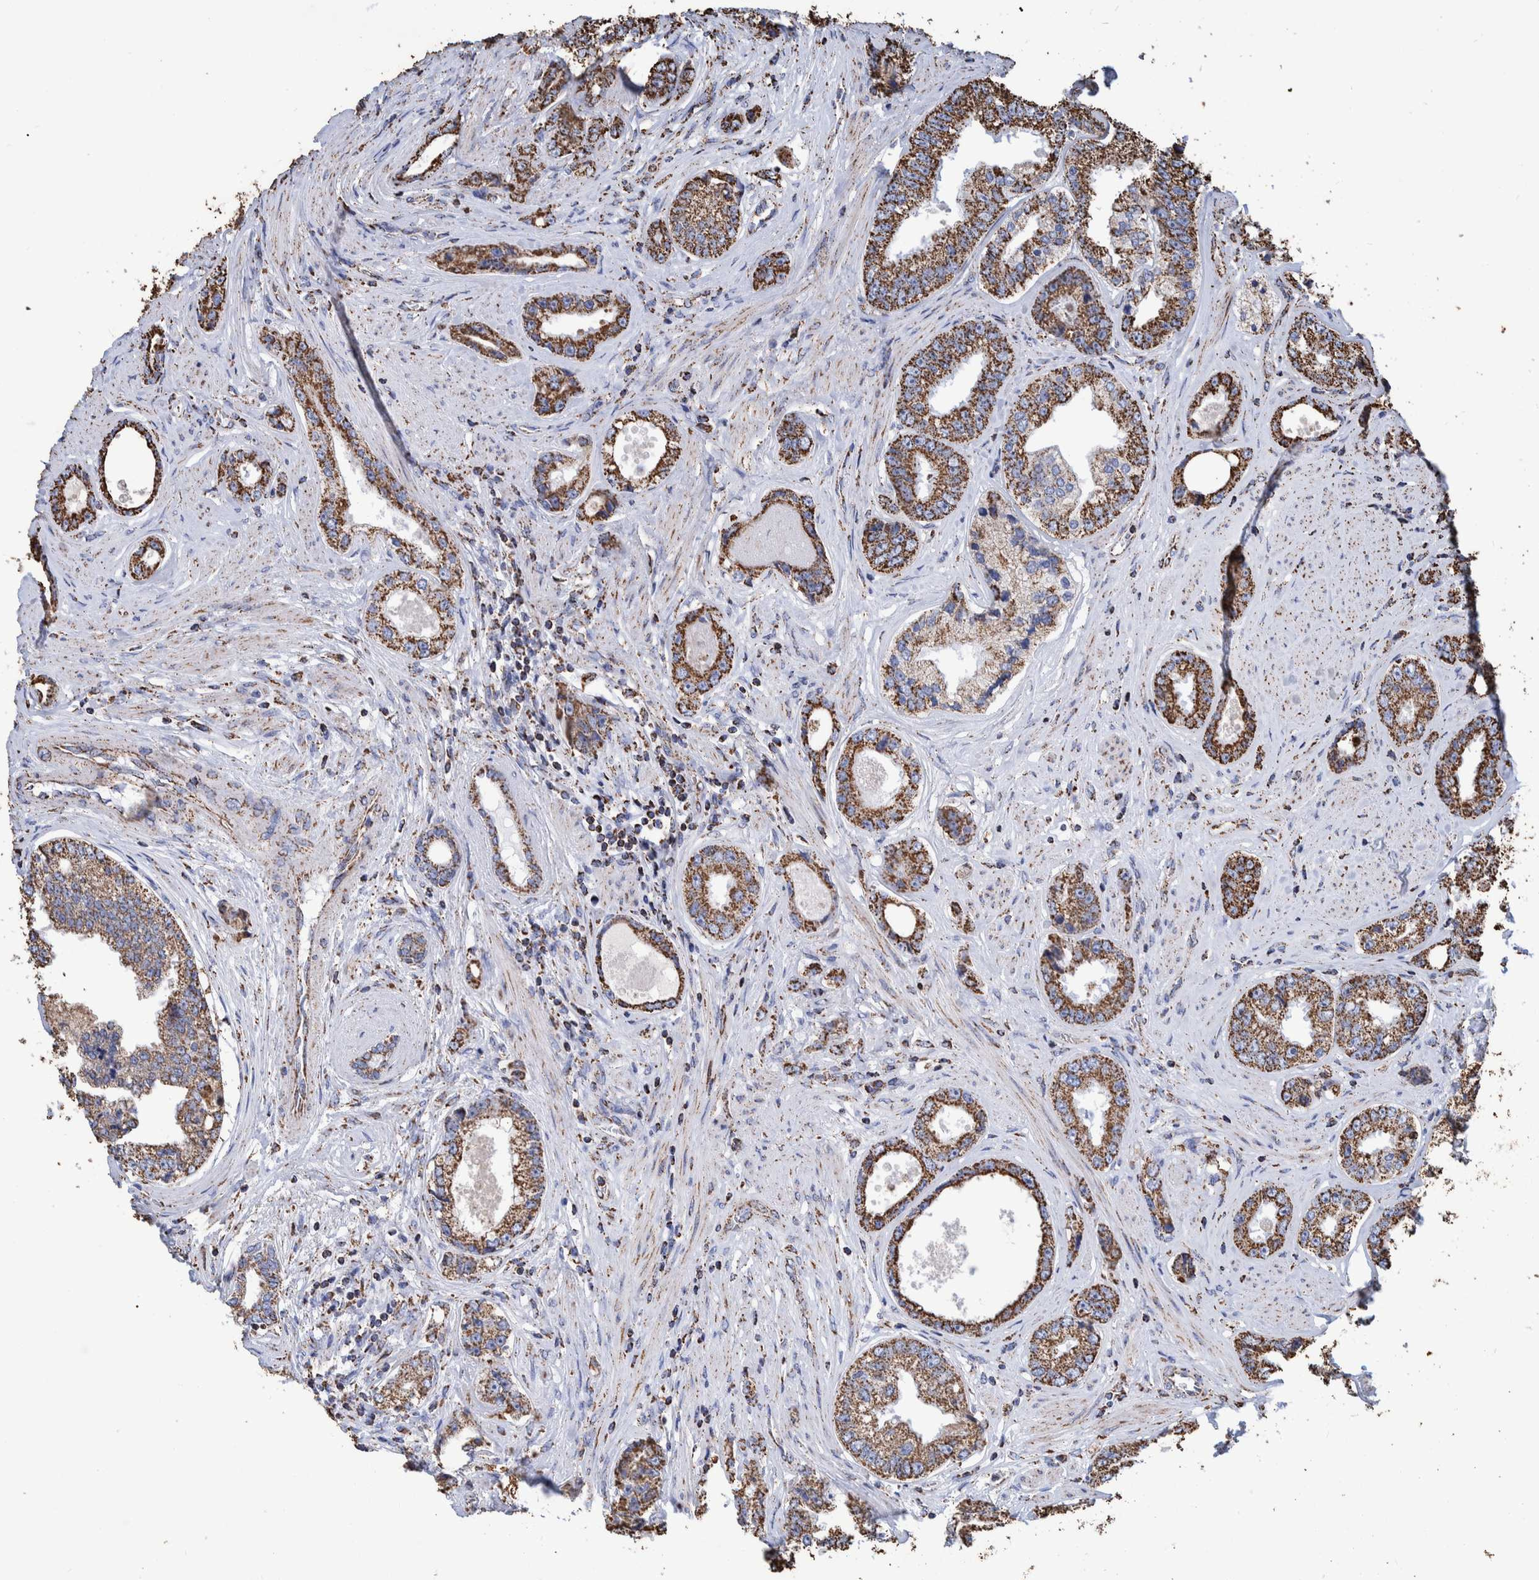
{"staining": {"intensity": "strong", "quantity": ">75%", "location": "cytoplasmic/membranous"}, "tissue": "prostate cancer", "cell_type": "Tumor cells", "image_type": "cancer", "snomed": [{"axis": "morphology", "description": "Adenocarcinoma, High grade"}, {"axis": "topography", "description": "Prostate"}], "caption": "High-power microscopy captured an immunohistochemistry (IHC) photomicrograph of prostate adenocarcinoma (high-grade), revealing strong cytoplasmic/membranous staining in approximately >75% of tumor cells.", "gene": "VPS26C", "patient": {"sex": "male", "age": 61}}